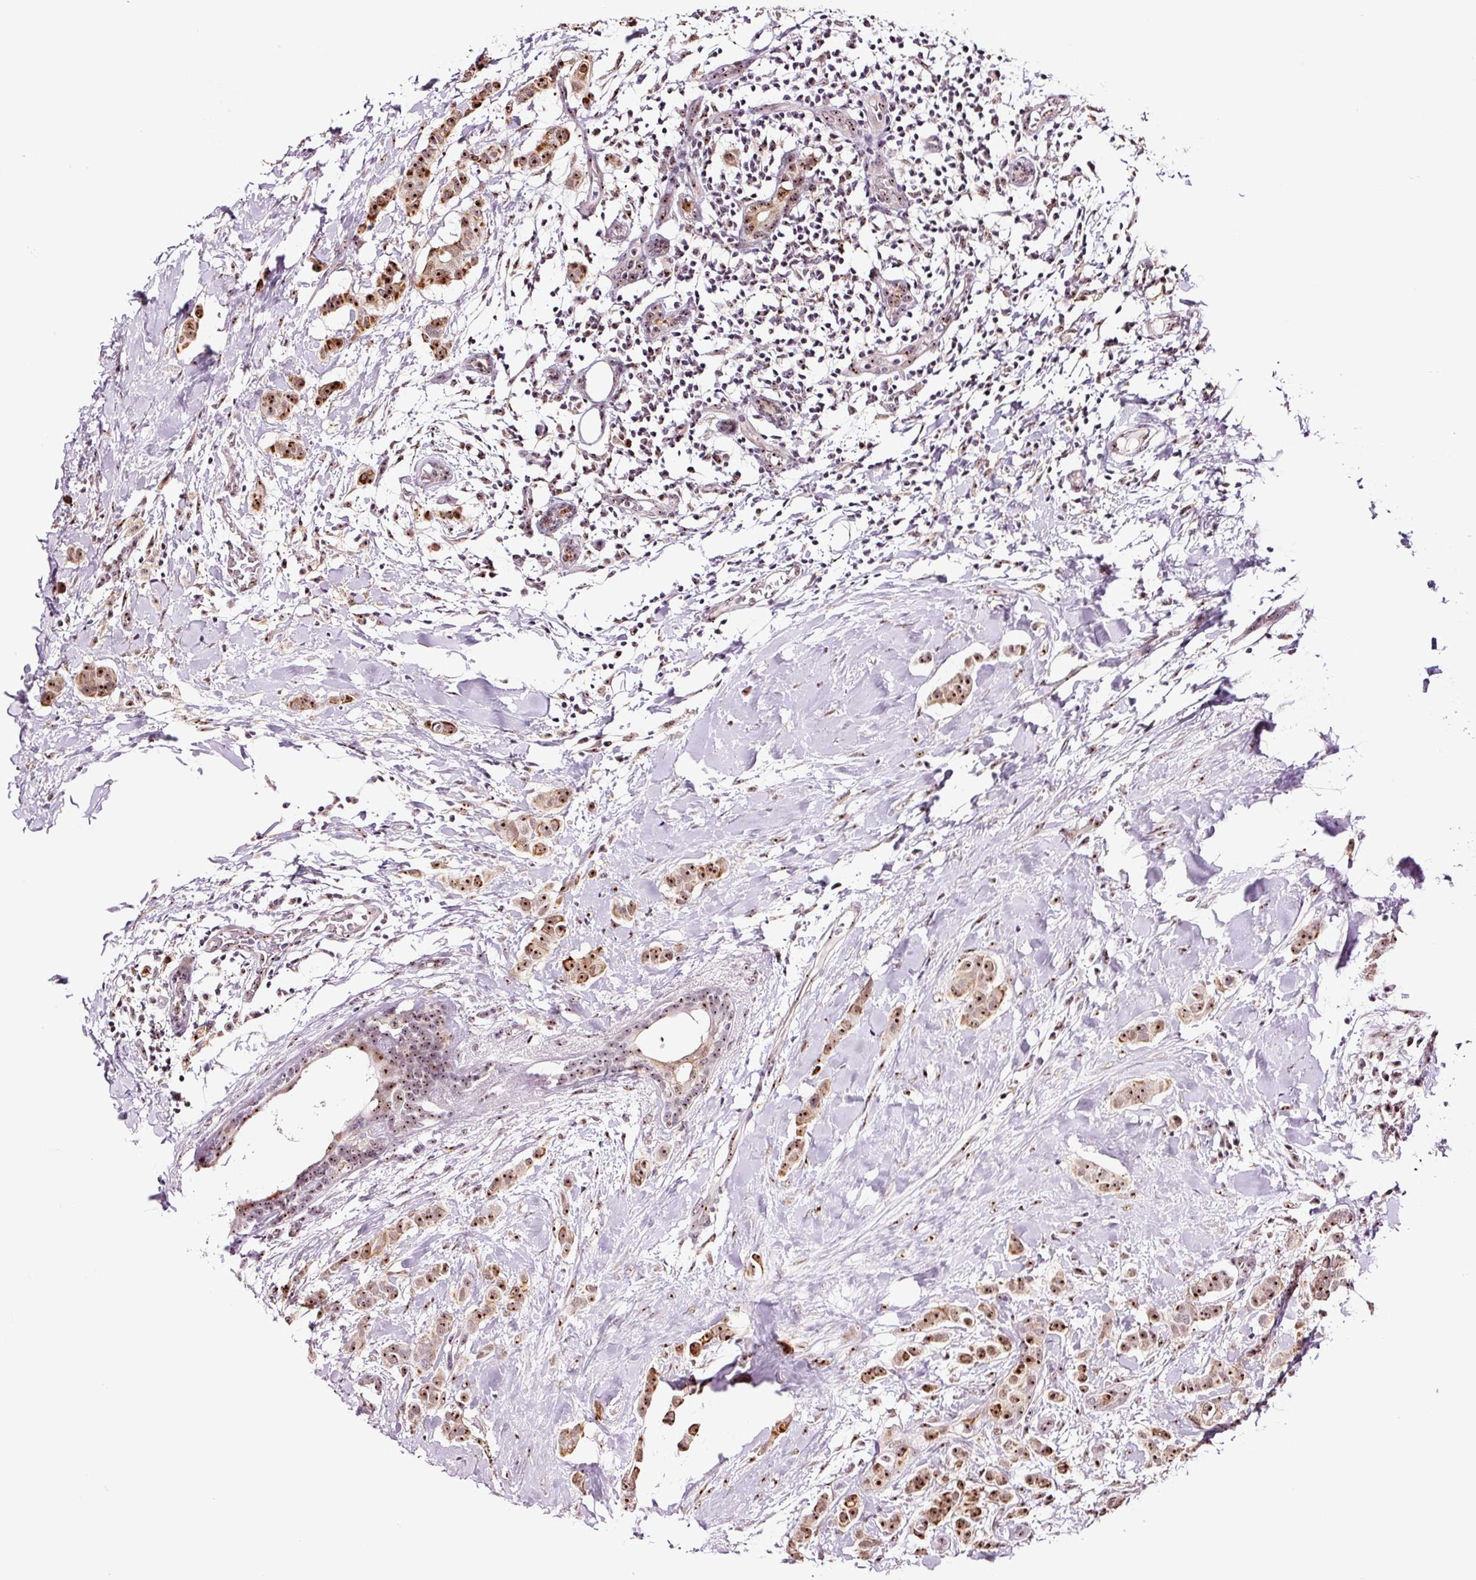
{"staining": {"intensity": "strong", "quantity": ">75%", "location": "nuclear"}, "tissue": "breast cancer", "cell_type": "Tumor cells", "image_type": "cancer", "snomed": [{"axis": "morphology", "description": "Duct carcinoma"}, {"axis": "topography", "description": "Breast"}], "caption": "Breast cancer stained with IHC displays strong nuclear staining in about >75% of tumor cells. (DAB IHC with brightfield microscopy, high magnification).", "gene": "GNL3", "patient": {"sex": "female", "age": 40}}